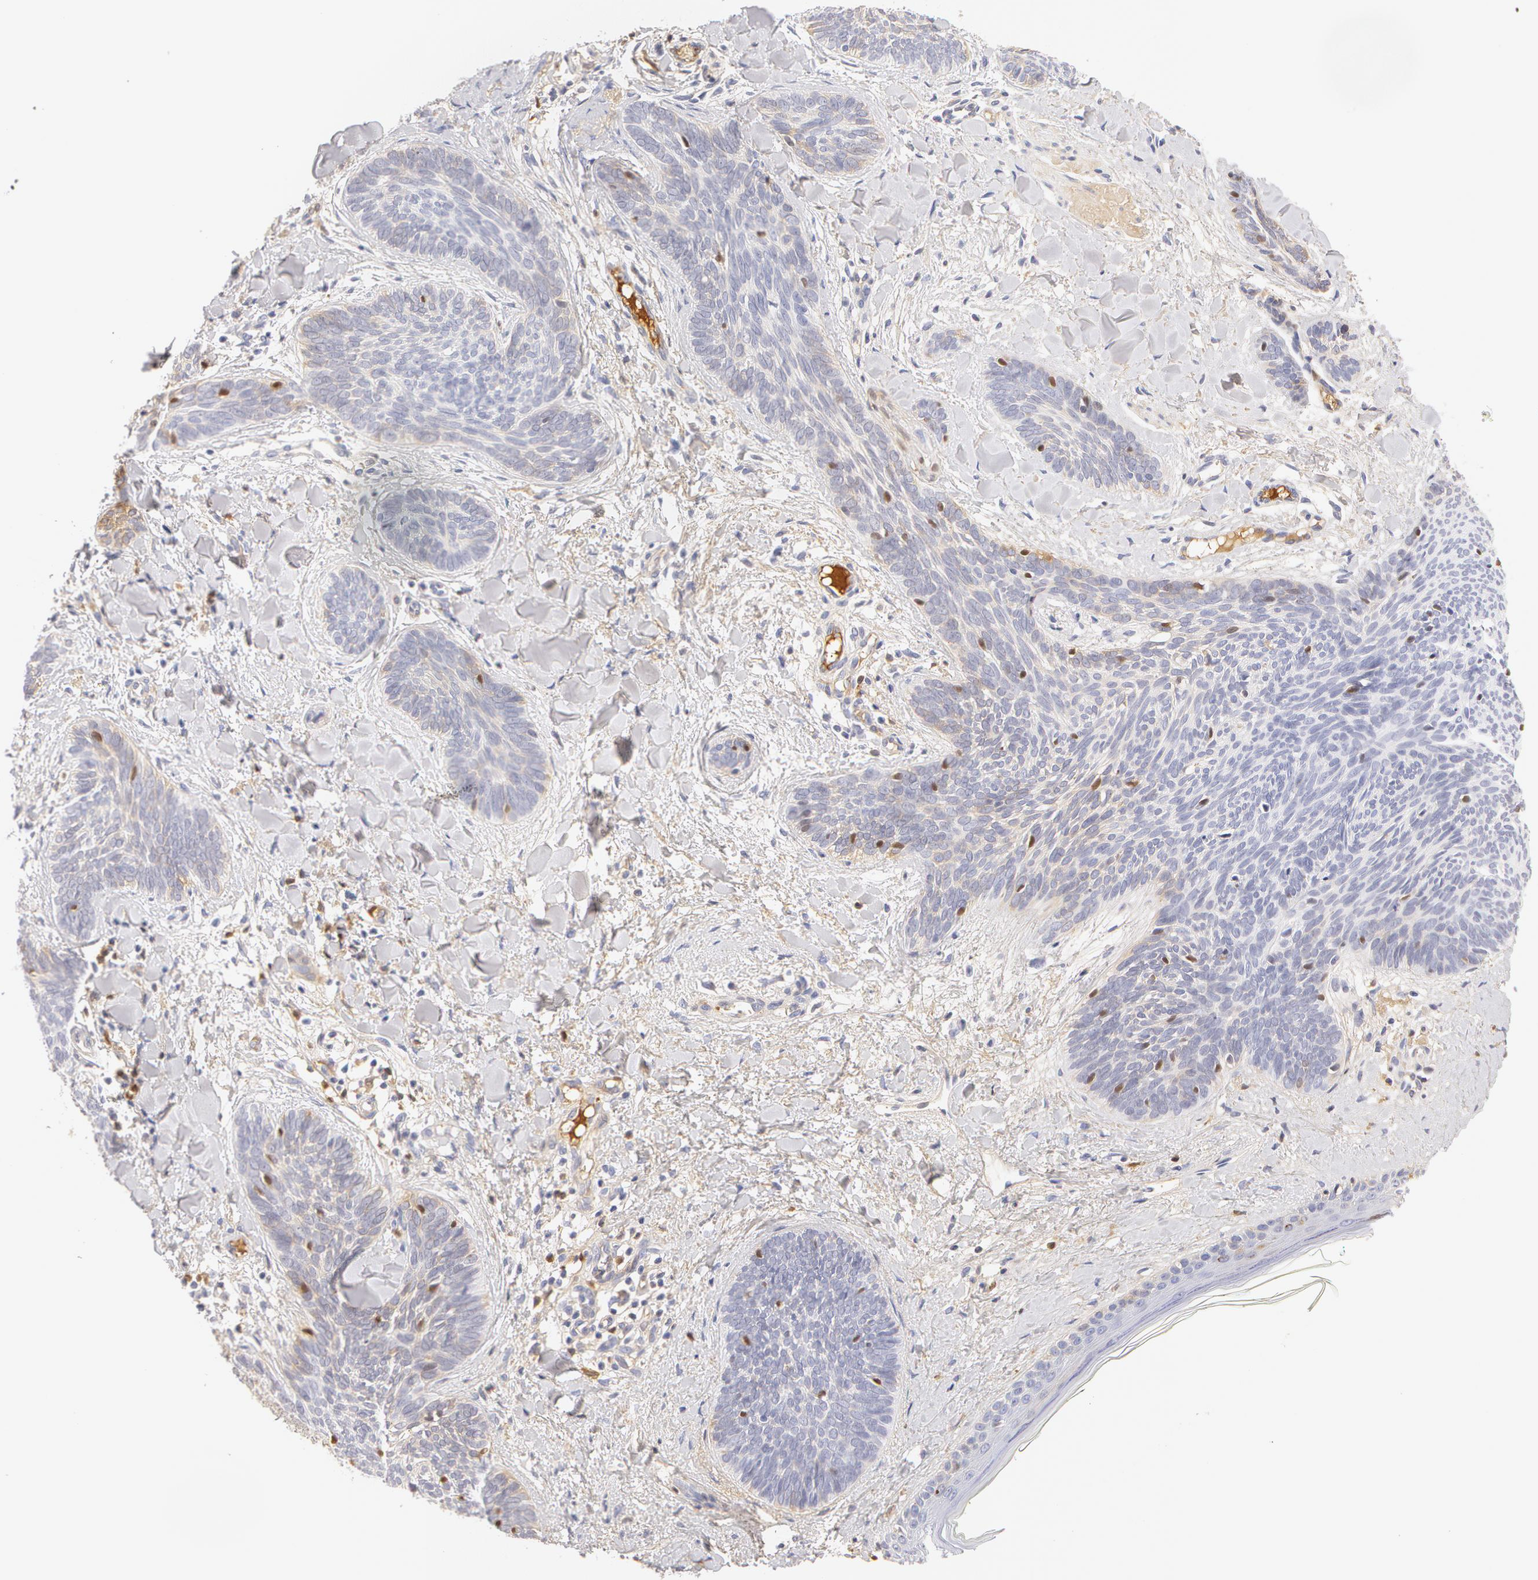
{"staining": {"intensity": "negative", "quantity": "none", "location": "none"}, "tissue": "skin cancer", "cell_type": "Tumor cells", "image_type": "cancer", "snomed": [{"axis": "morphology", "description": "Basal cell carcinoma"}, {"axis": "topography", "description": "Skin"}], "caption": "The micrograph shows no significant expression in tumor cells of skin basal cell carcinoma.", "gene": "AHSG", "patient": {"sex": "female", "age": 81}}